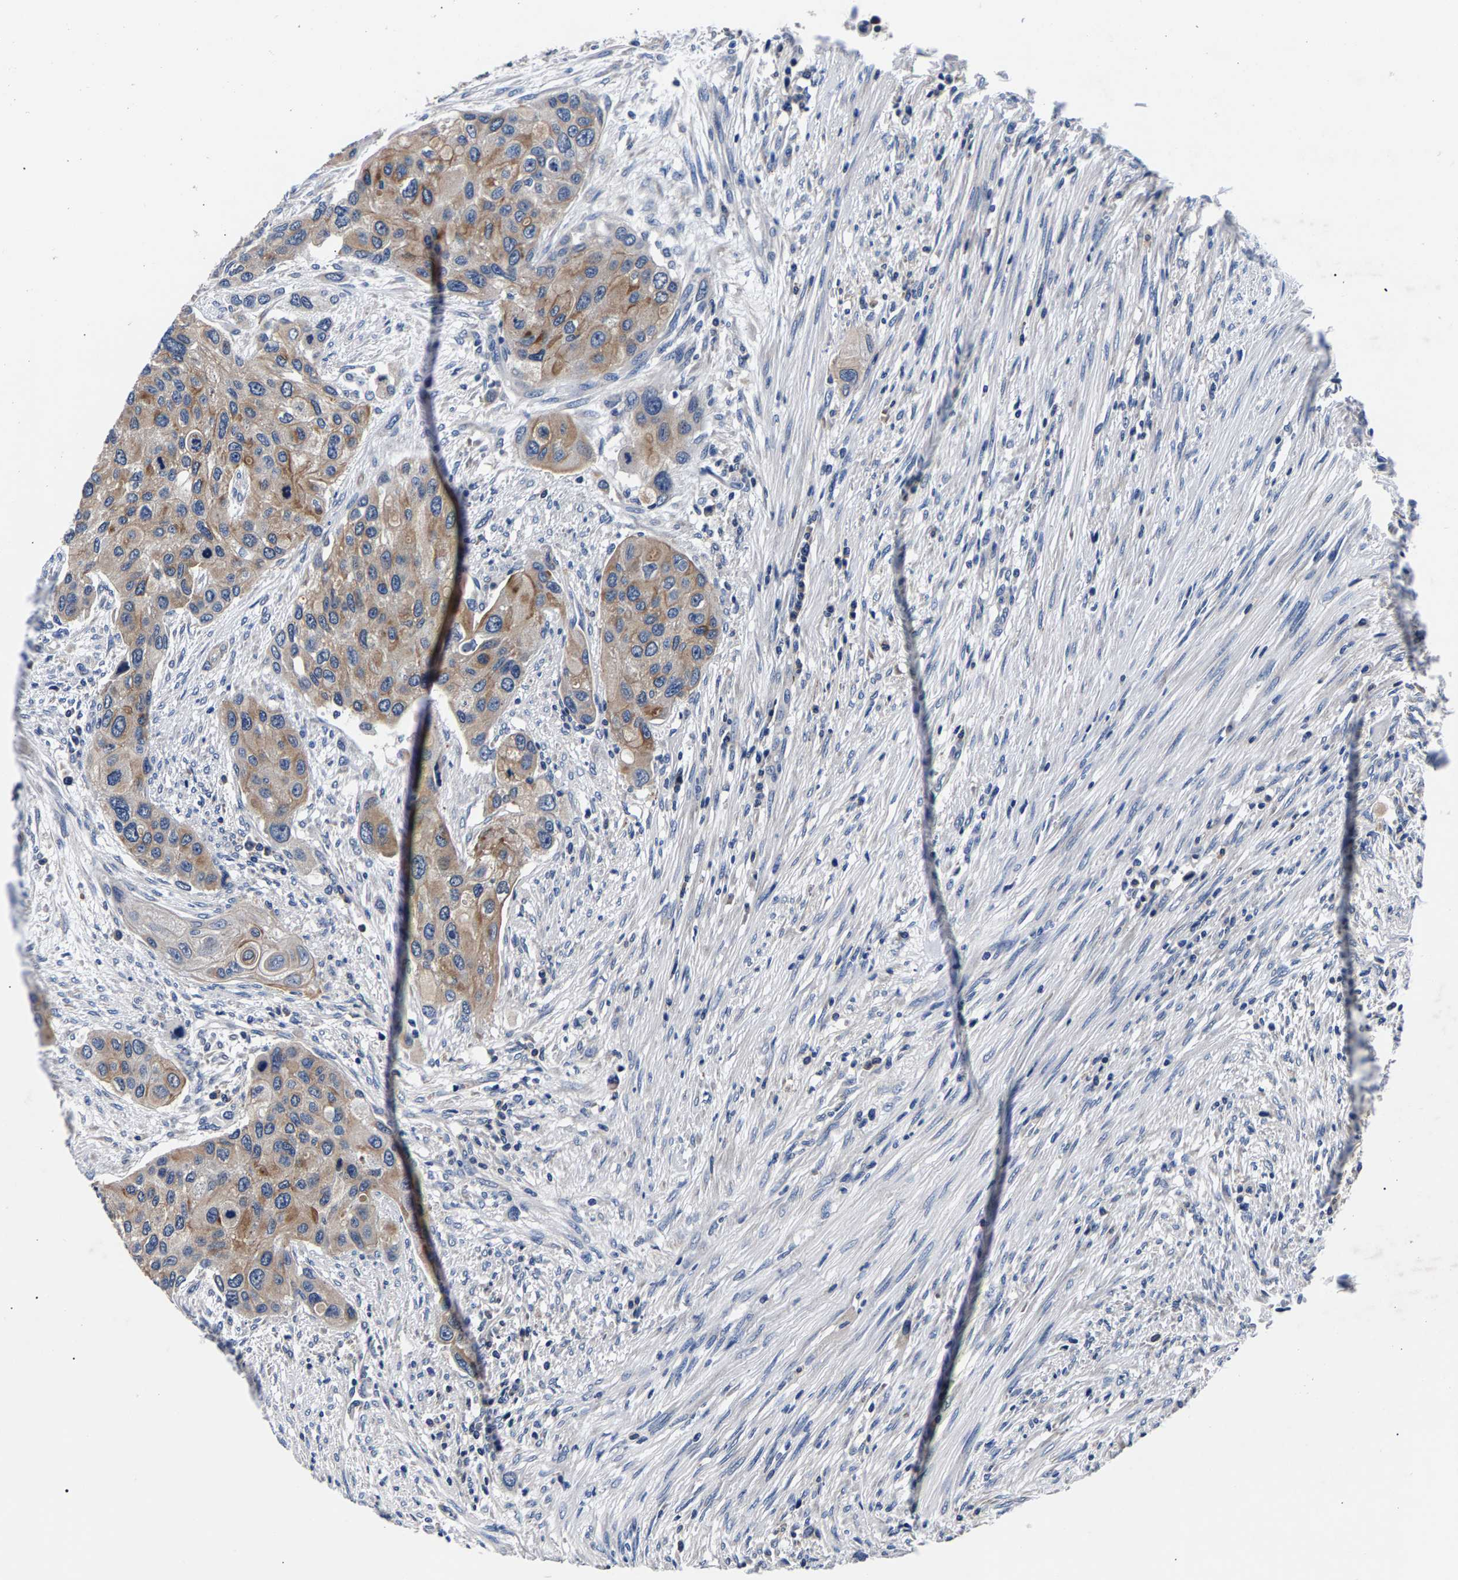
{"staining": {"intensity": "weak", "quantity": ">75%", "location": "cytoplasmic/membranous"}, "tissue": "urothelial cancer", "cell_type": "Tumor cells", "image_type": "cancer", "snomed": [{"axis": "morphology", "description": "Urothelial carcinoma, High grade"}, {"axis": "topography", "description": "Urinary bladder"}], "caption": "This is a micrograph of IHC staining of urothelial cancer, which shows weak staining in the cytoplasmic/membranous of tumor cells.", "gene": "PHF24", "patient": {"sex": "female", "age": 56}}